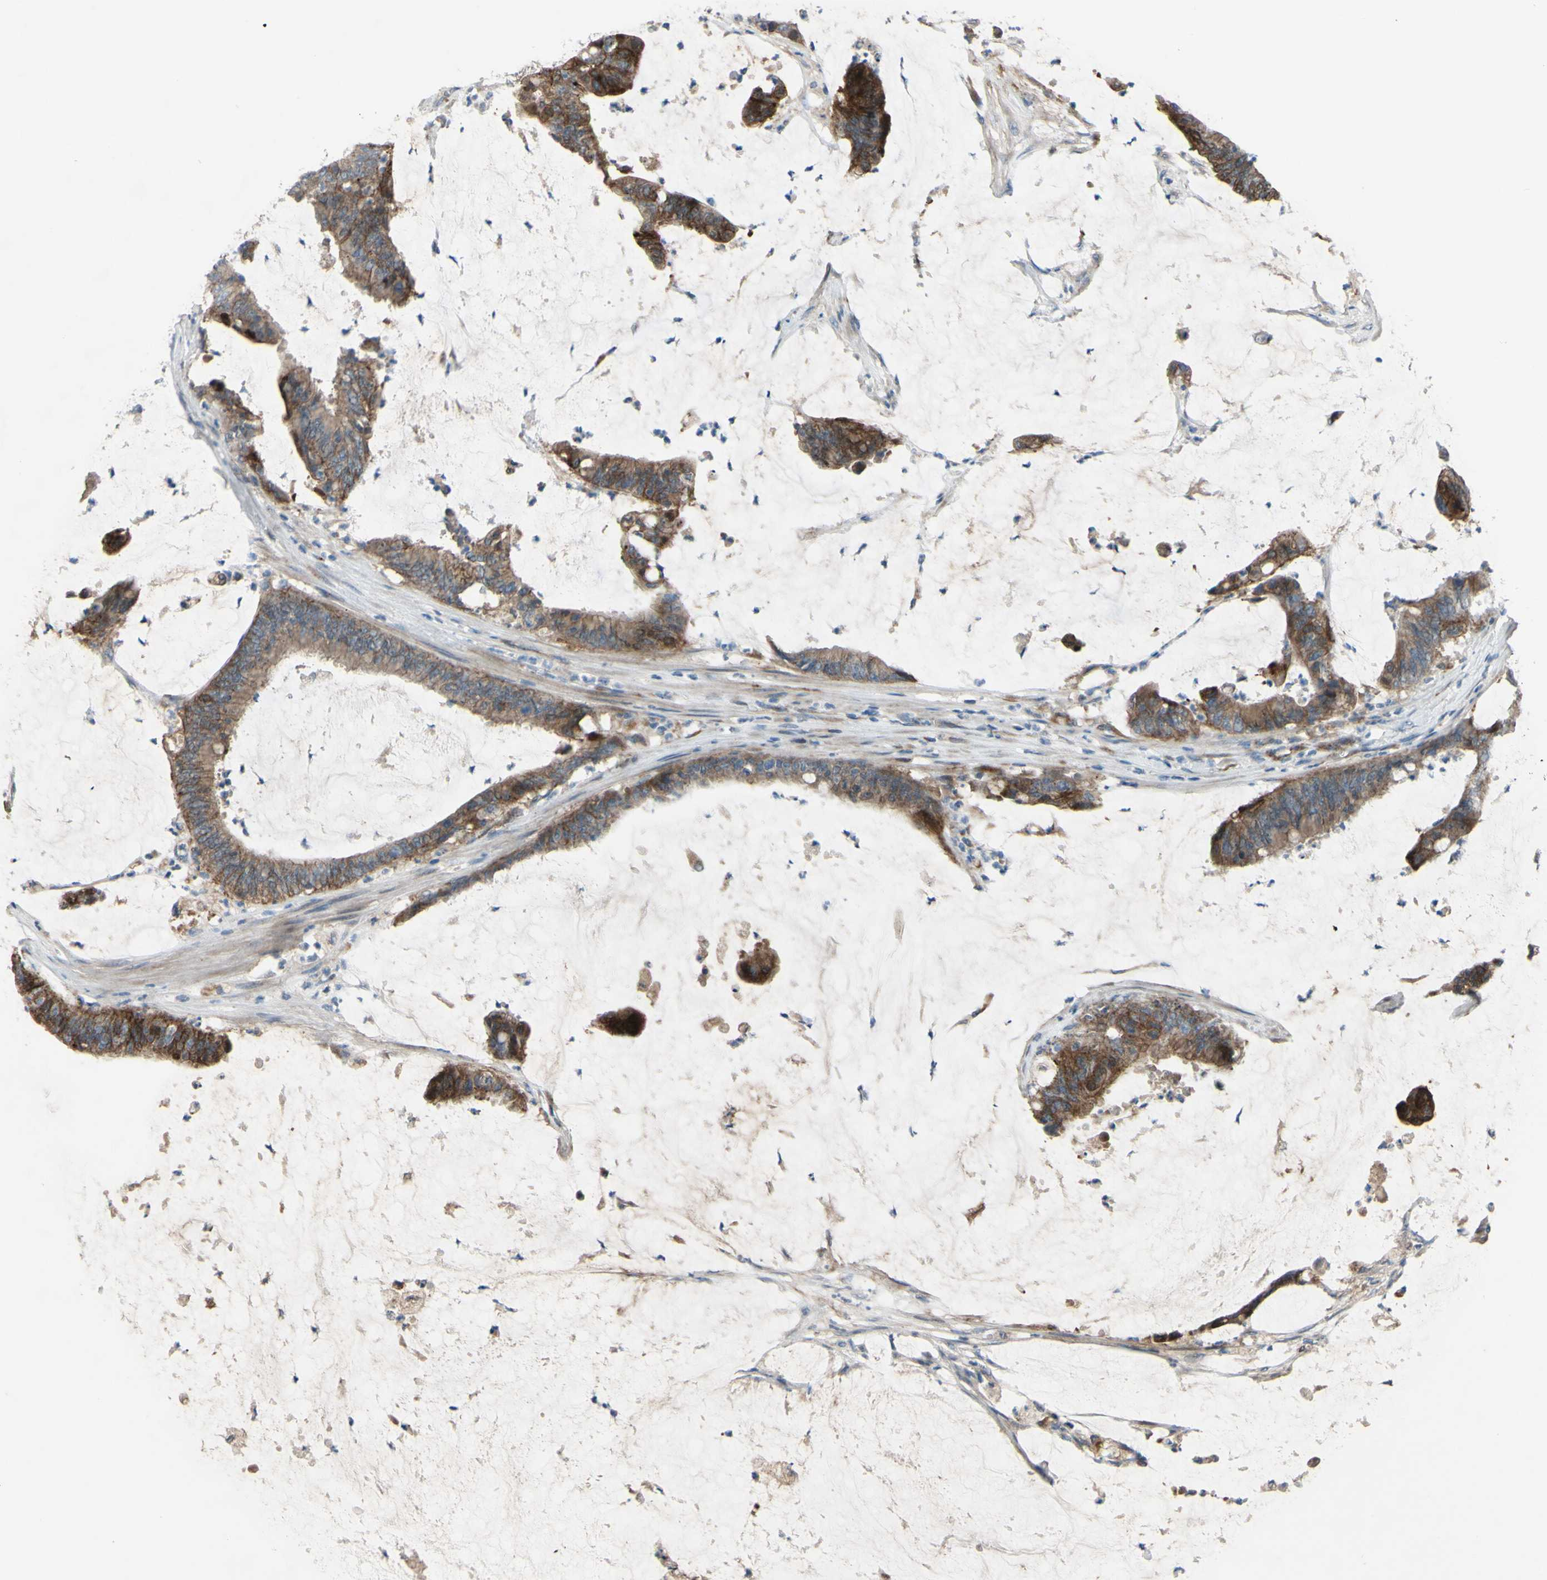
{"staining": {"intensity": "strong", "quantity": "25%-75%", "location": "cytoplasmic/membranous"}, "tissue": "colorectal cancer", "cell_type": "Tumor cells", "image_type": "cancer", "snomed": [{"axis": "morphology", "description": "Adenocarcinoma, NOS"}, {"axis": "topography", "description": "Rectum"}], "caption": "IHC of human adenocarcinoma (colorectal) shows high levels of strong cytoplasmic/membranous staining in about 25%-75% of tumor cells. The staining was performed using DAB, with brown indicating positive protein expression. Nuclei are stained blue with hematoxylin.", "gene": "CDCP1", "patient": {"sex": "female", "age": 66}}